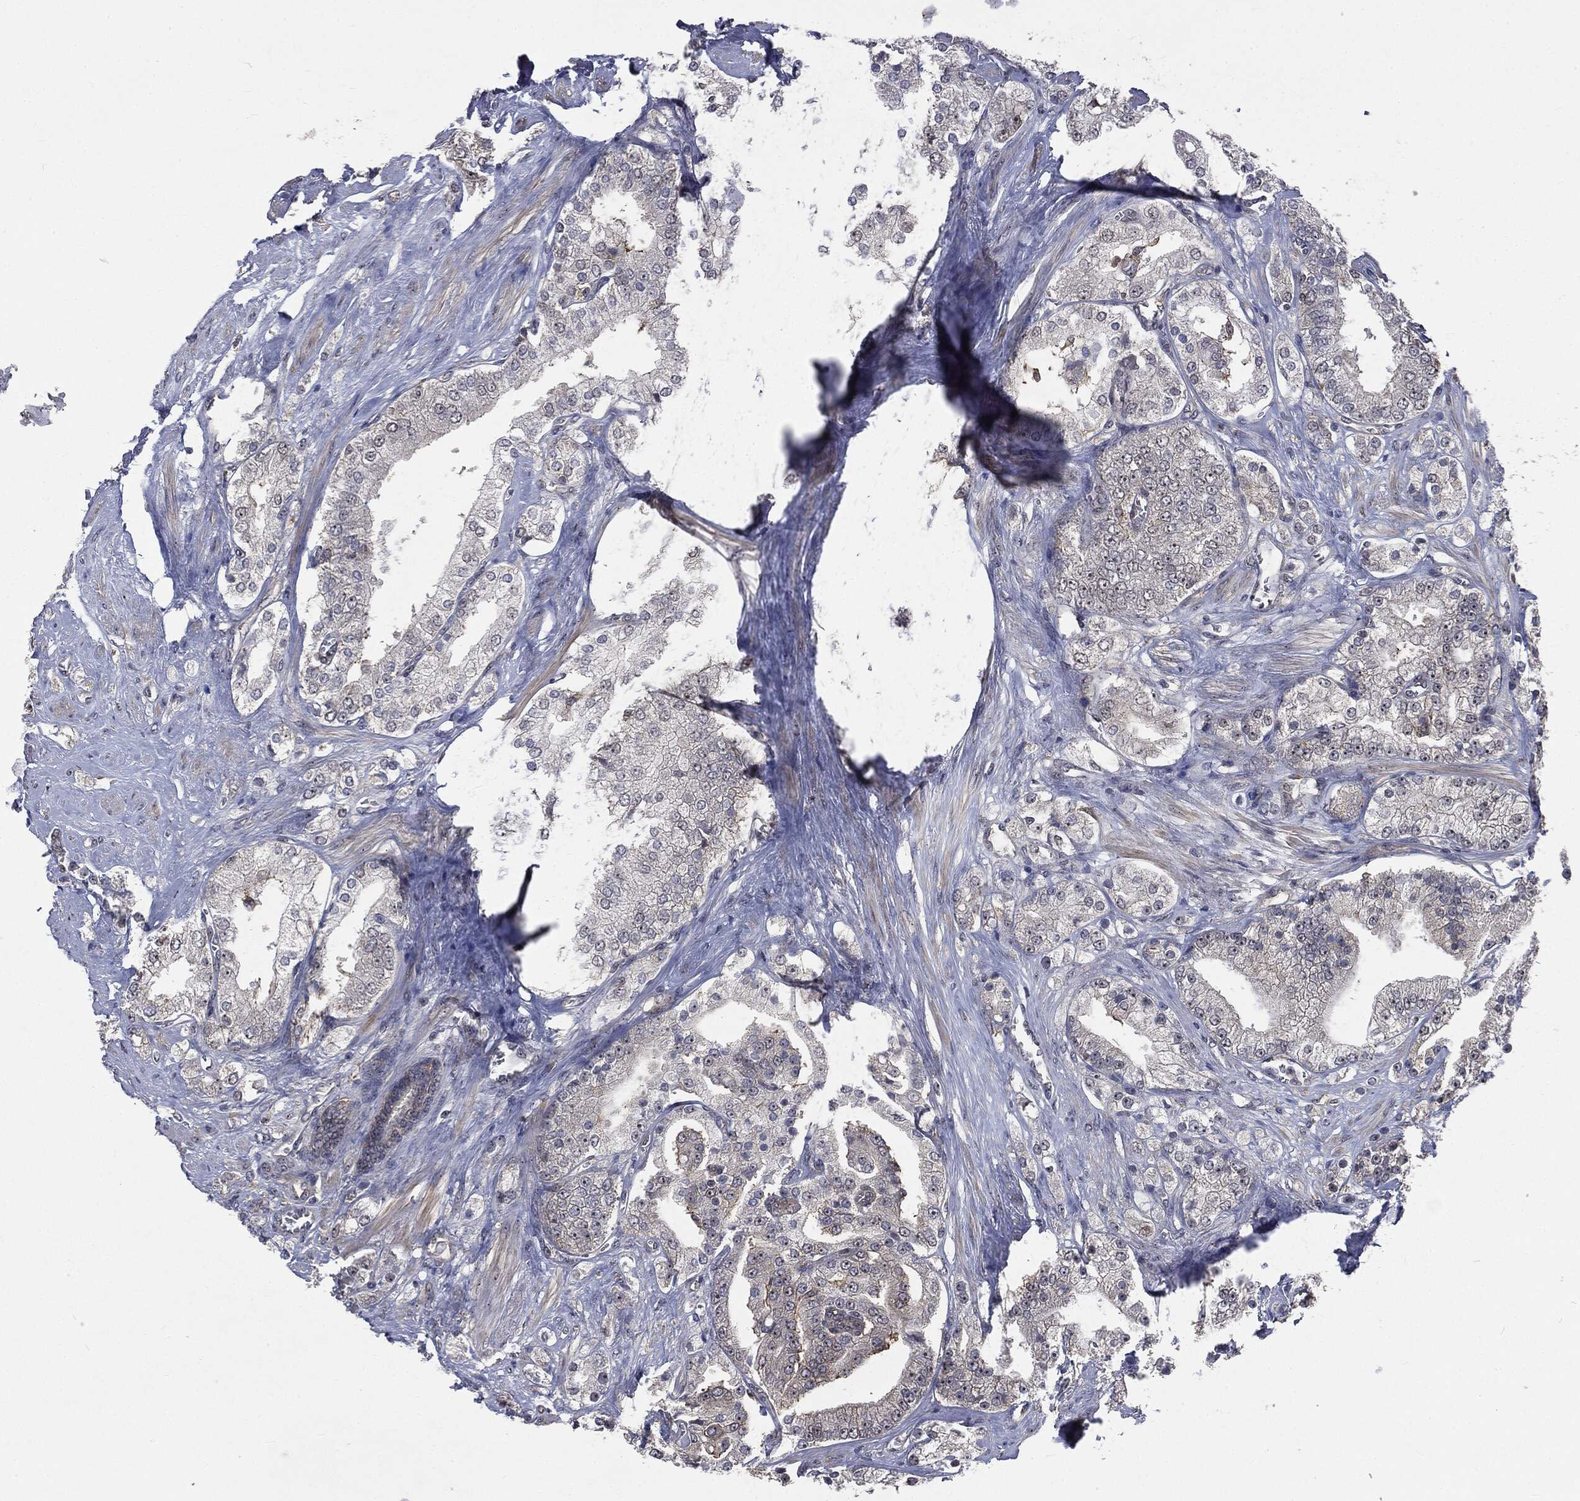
{"staining": {"intensity": "moderate", "quantity": "<25%", "location": "nuclear"}, "tissue": "prostate cancer", "cell_type": "Tumor cells", "image_type": "cancer", "snomed": [{"axis": "morphology", "description": "Adenocarcinoma, NOS"}, {"axis": "topography", "description": "Prostate and seminal vesicle, NOS"}, {"axis": "topography", "description": "Prostate"}], "caption": "Prostate cancer tissue reveals moderate nuclear expression in approximately <25% of tumor cells", "gene": "TRMT1L", "patient": {"sex": "male", "age": 67}}